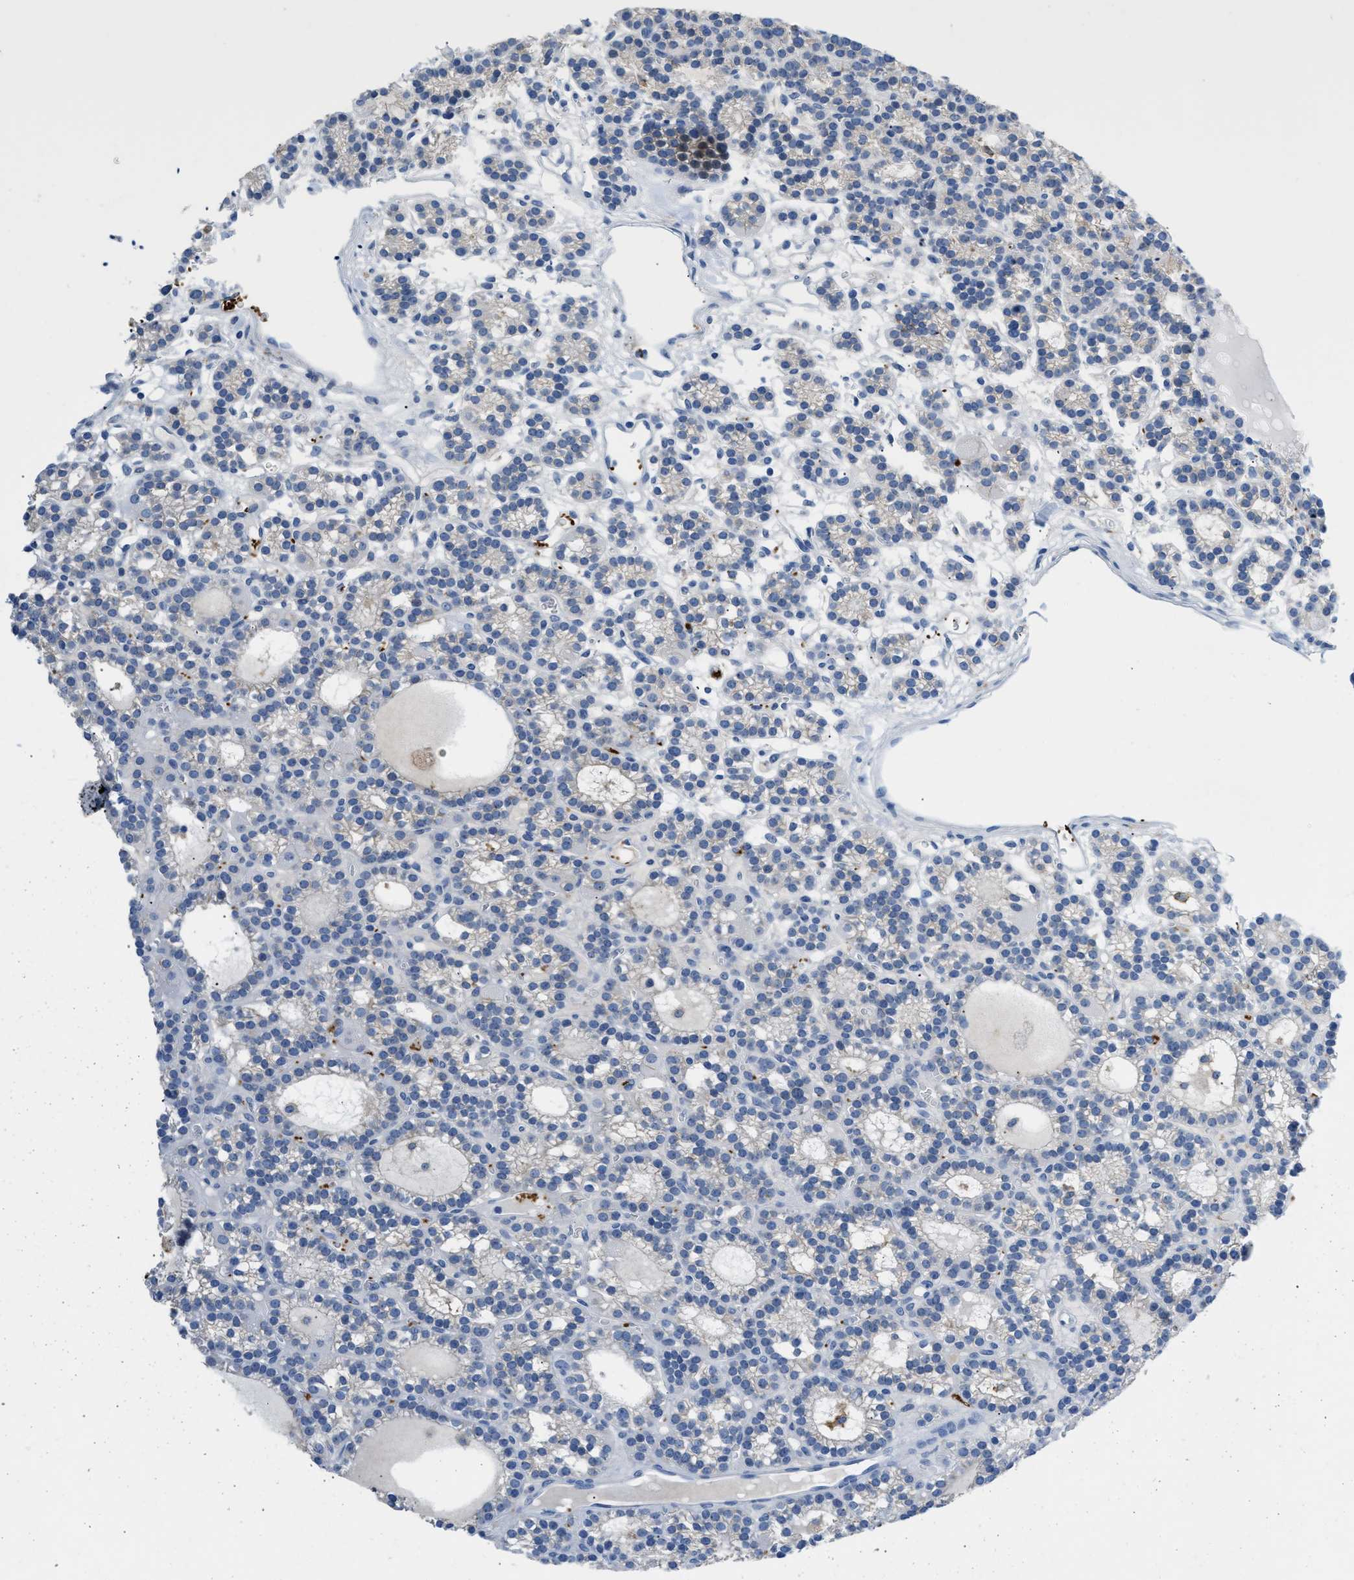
{"staining": {"intensity": "negative", "quantity": "none", "location": "none"}, "tissue": "parathyroid gland", "cell_type": "Glandular cells", "image_type": "normal", "snomed": [{"axis": "morphology", "description": "Normal tissue, NOS"}, {"axis": "morphology", "description": "Adenoma, NOS"}, {"axis": "topography", "description": "Parathyroid gland"}], "caption": "Benign parathyroid gland was stained to show a protein in brown. There is no significant positivity in glandular cells. (DAB IHC visualized using brightfield microscopy, high magnification).", "gene": "FGF18", "patient": {"sex": "female", "age": 58}}